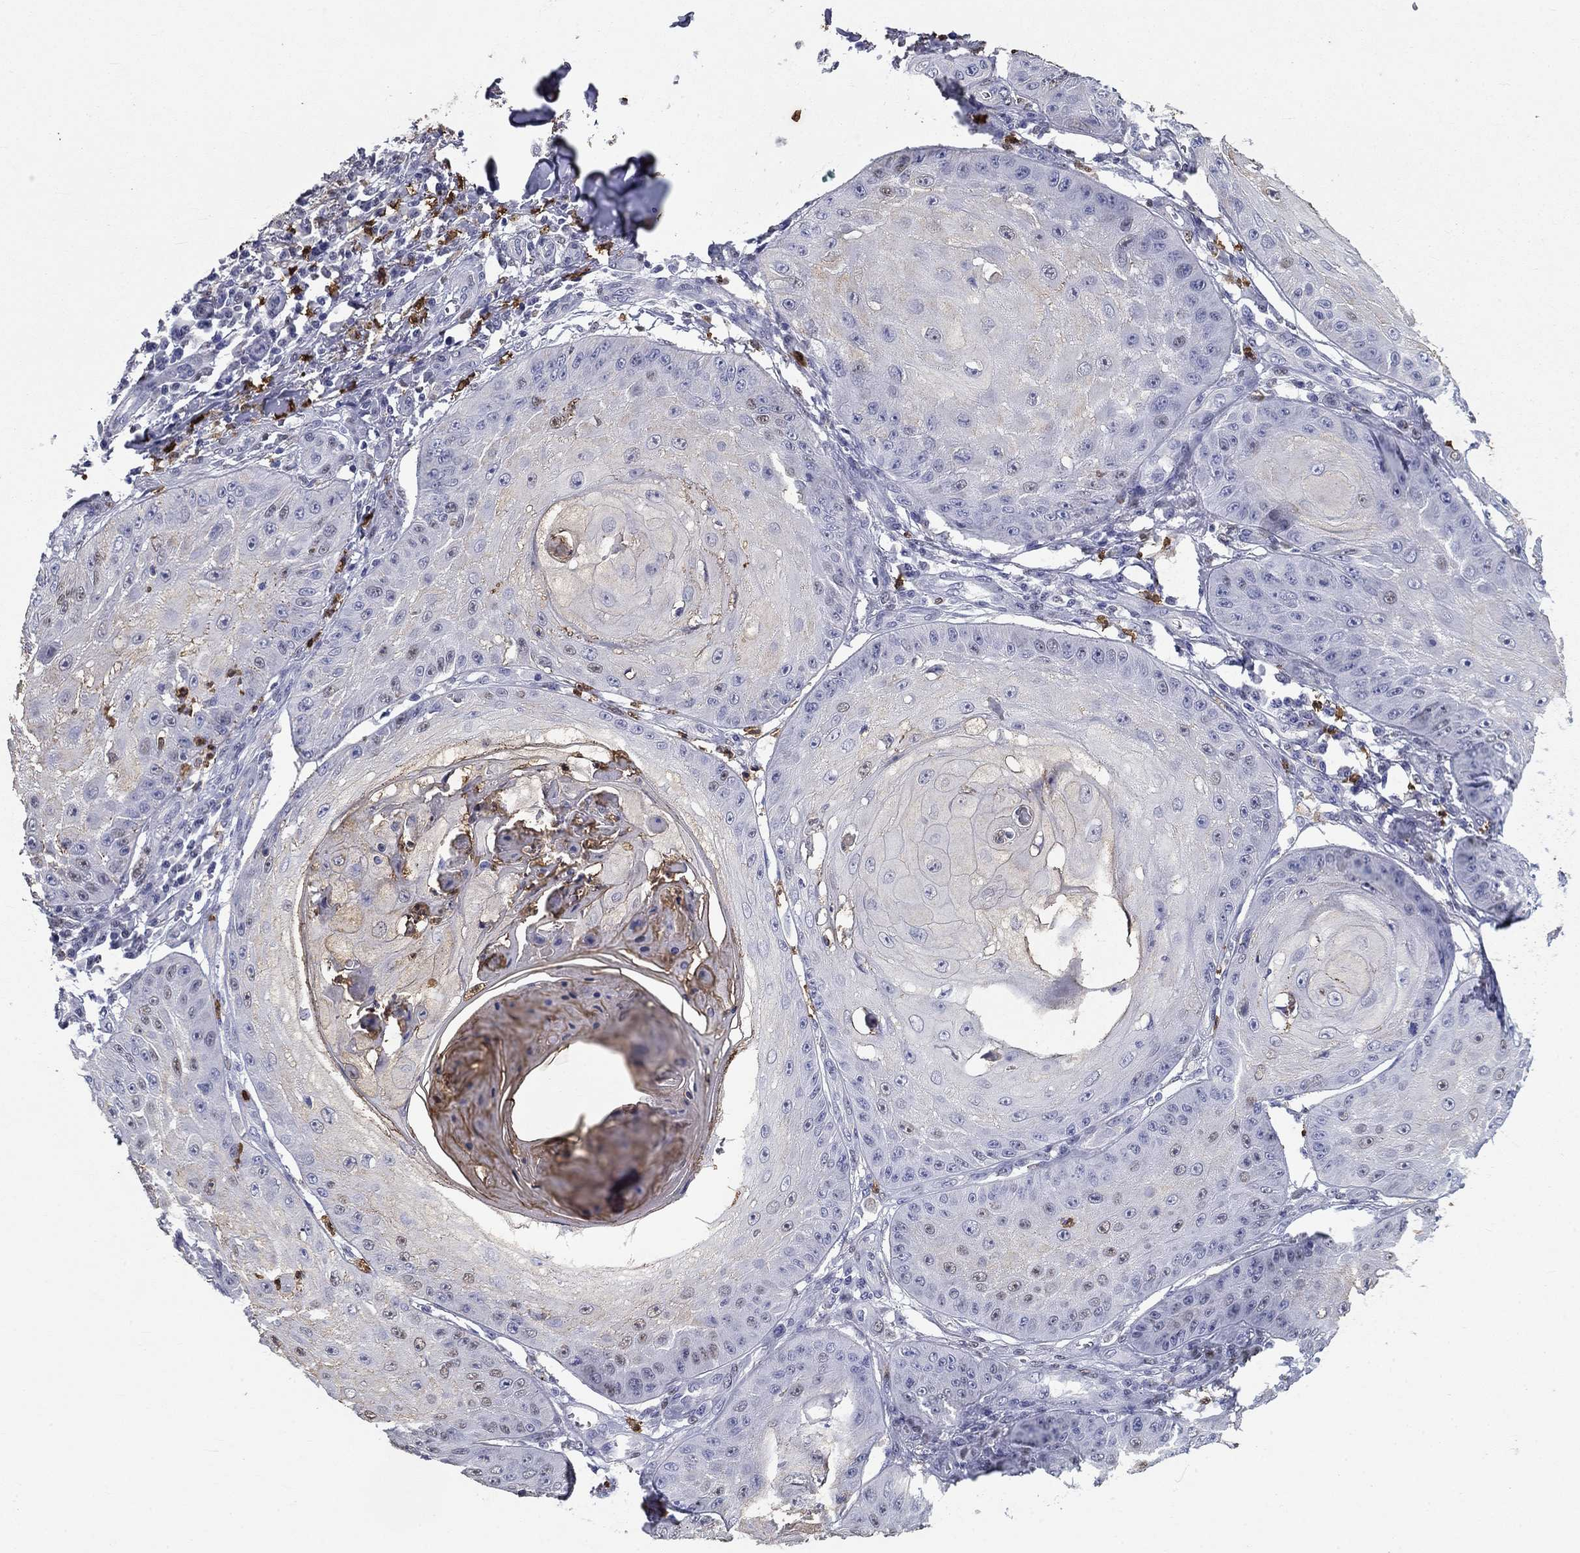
{"staining": {"intensity": "negative", "quantity": "none", "location": "none"}, "tissue": "skin cancer", "cell_type": "Tumor cells", "image_type": "cancer", "snomed": [{"axis": "morphology", "description": "Squamous cell carcinoma, NOS"}, {"axis": "topography", "description": "Skin"}], "caption": "An immunohistochemistry histopathology image of skin squamous cell carcinoma is shown. There is no staining in tumor cells of skin squamous cell carcinoma. The staining is performed using DAB brown chromogen with nuclei counter-stained in using hematoxylin.", "gene": "IGSF8", "patient": {"sex": "male", "age": 70}}